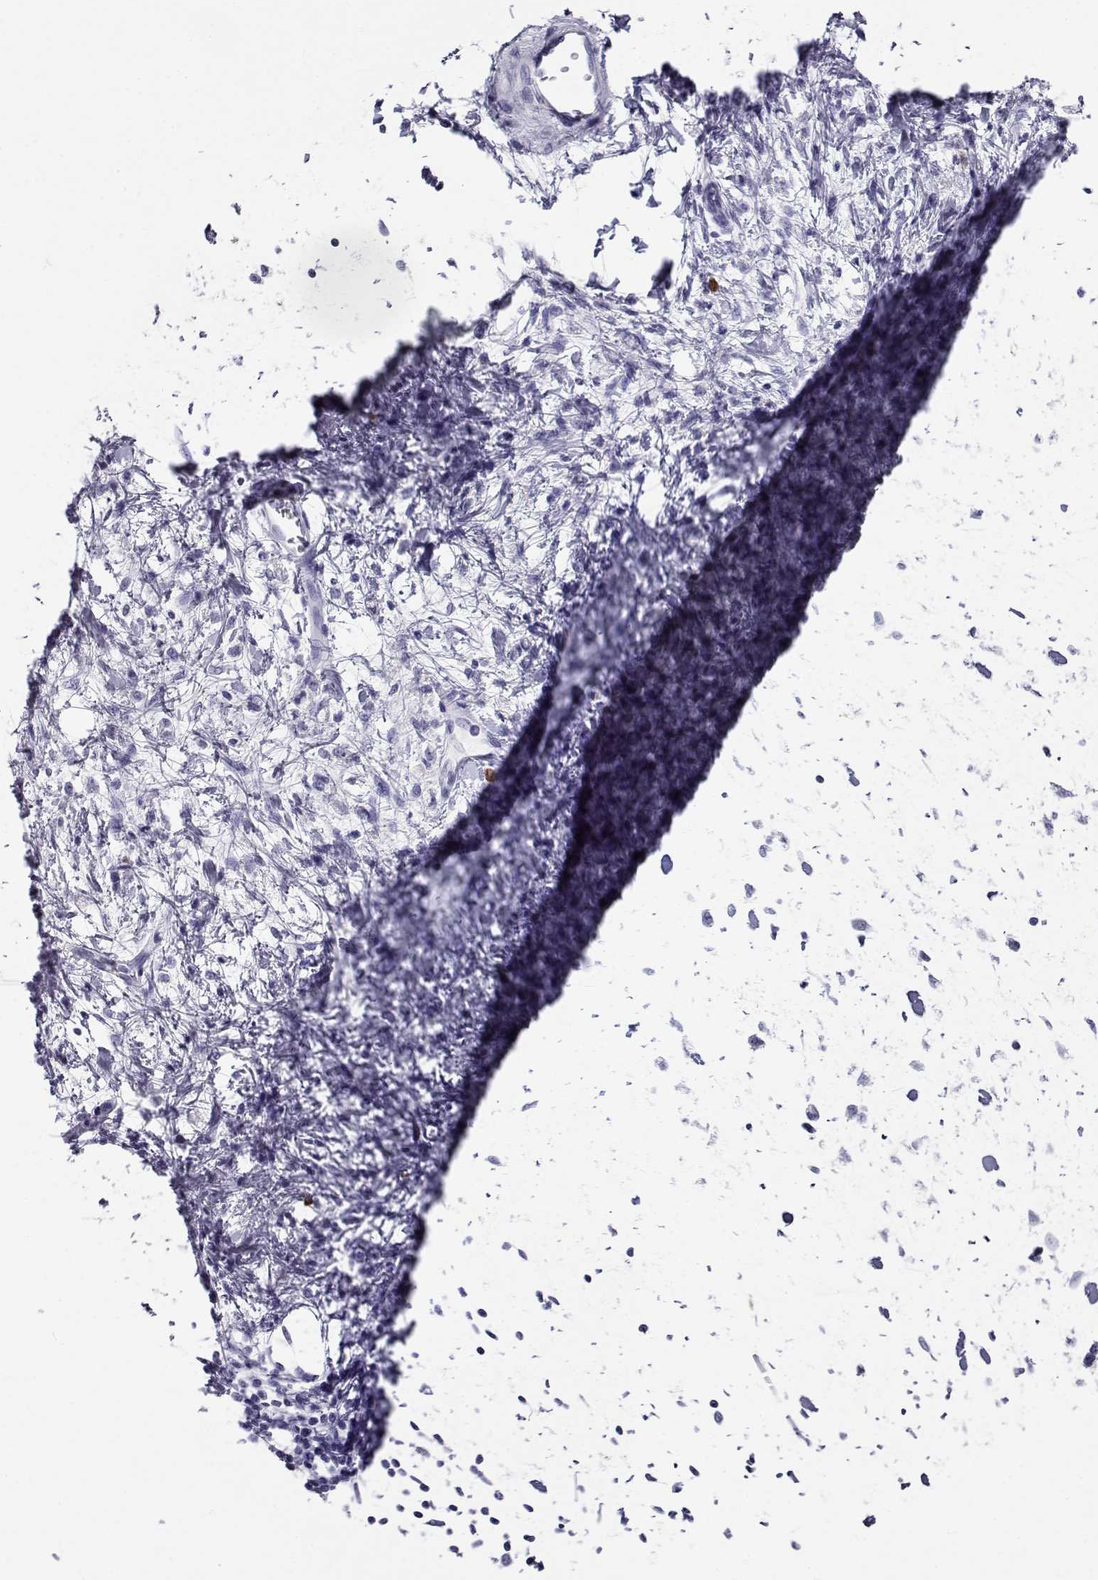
{"staining": {"intensity": "negative", "quantity": "none", "location": "none"}, "tissue": "stomach cancer", "cell_type": "Tumor cells", "image_type": "cancer", "snomed": [{"axis": "morphology", "description": "Adenocarcinoma, NOS"}, {"axis": "topography", "description": "Stomach"}], "caption": "Immunohistochemistry (IHC) photomicrograph of stomach adenocarcinoma stained for a protein (brown), which displays no expression in tumor cells.", "gene": "CABS1", "patient": {"sex": "female", "age": 60}}